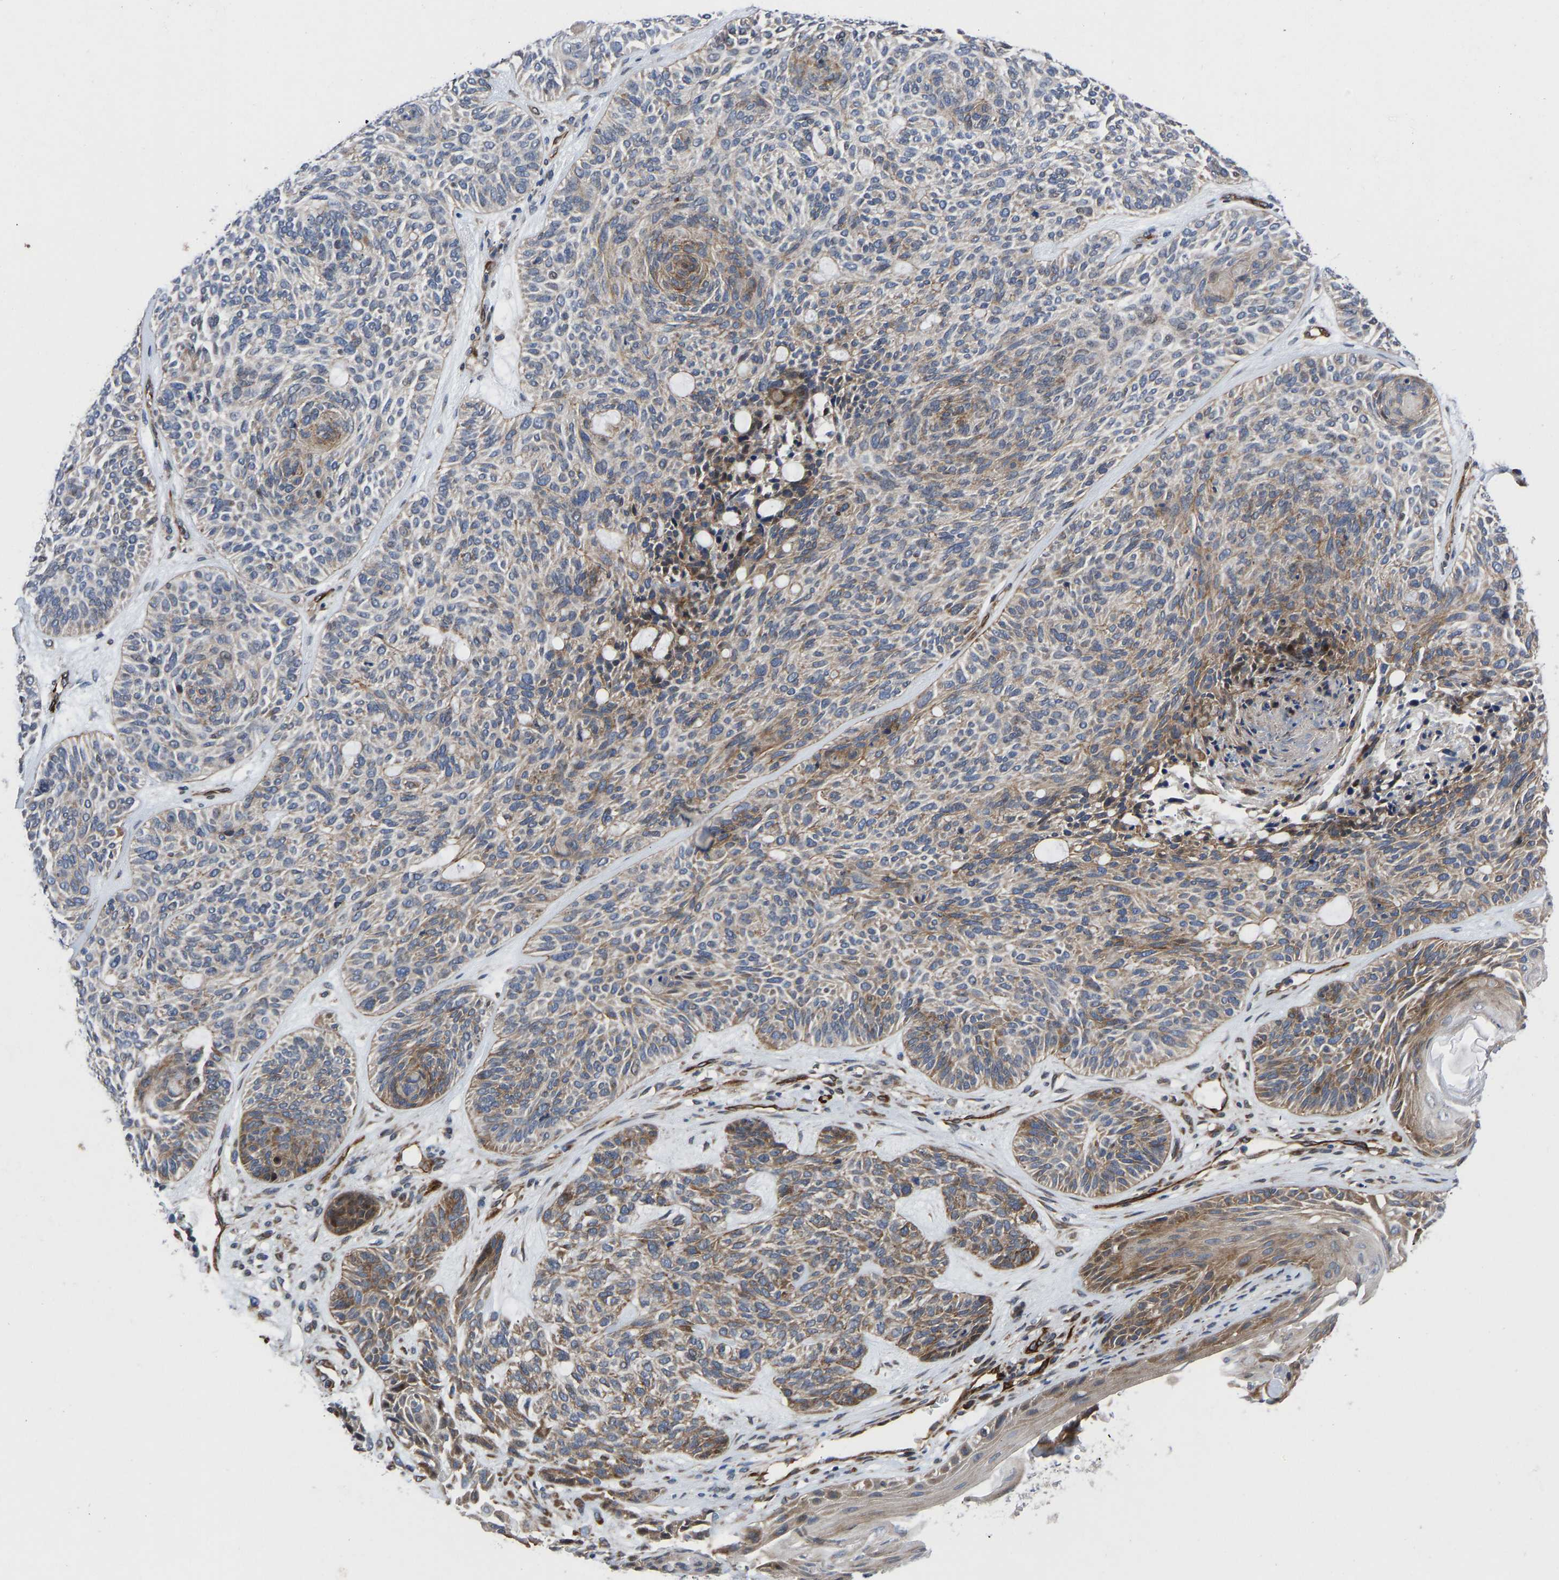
{"staining": {"intensity": "moderate", "quantity": "25%-75%", "location": "cytoplasmic/membranous"}, "tissue": "skin cancer", "cell_type": "Tumor cells", "image_type": "cancer", "snomed": [{"axis": "morphology", "description": "Basal cell carcinoma"}, {"axis": "topography", "description": "Skin"}], "caption": "IHC image of human skin cancer stained for a protein (brown), which reveals medium levels of moderate cytoplasmic/membranous staining in about 25%-75% of tumor cells.", "gene": "TMEM38B", "patient": {"sex": "male", "age": 55}}